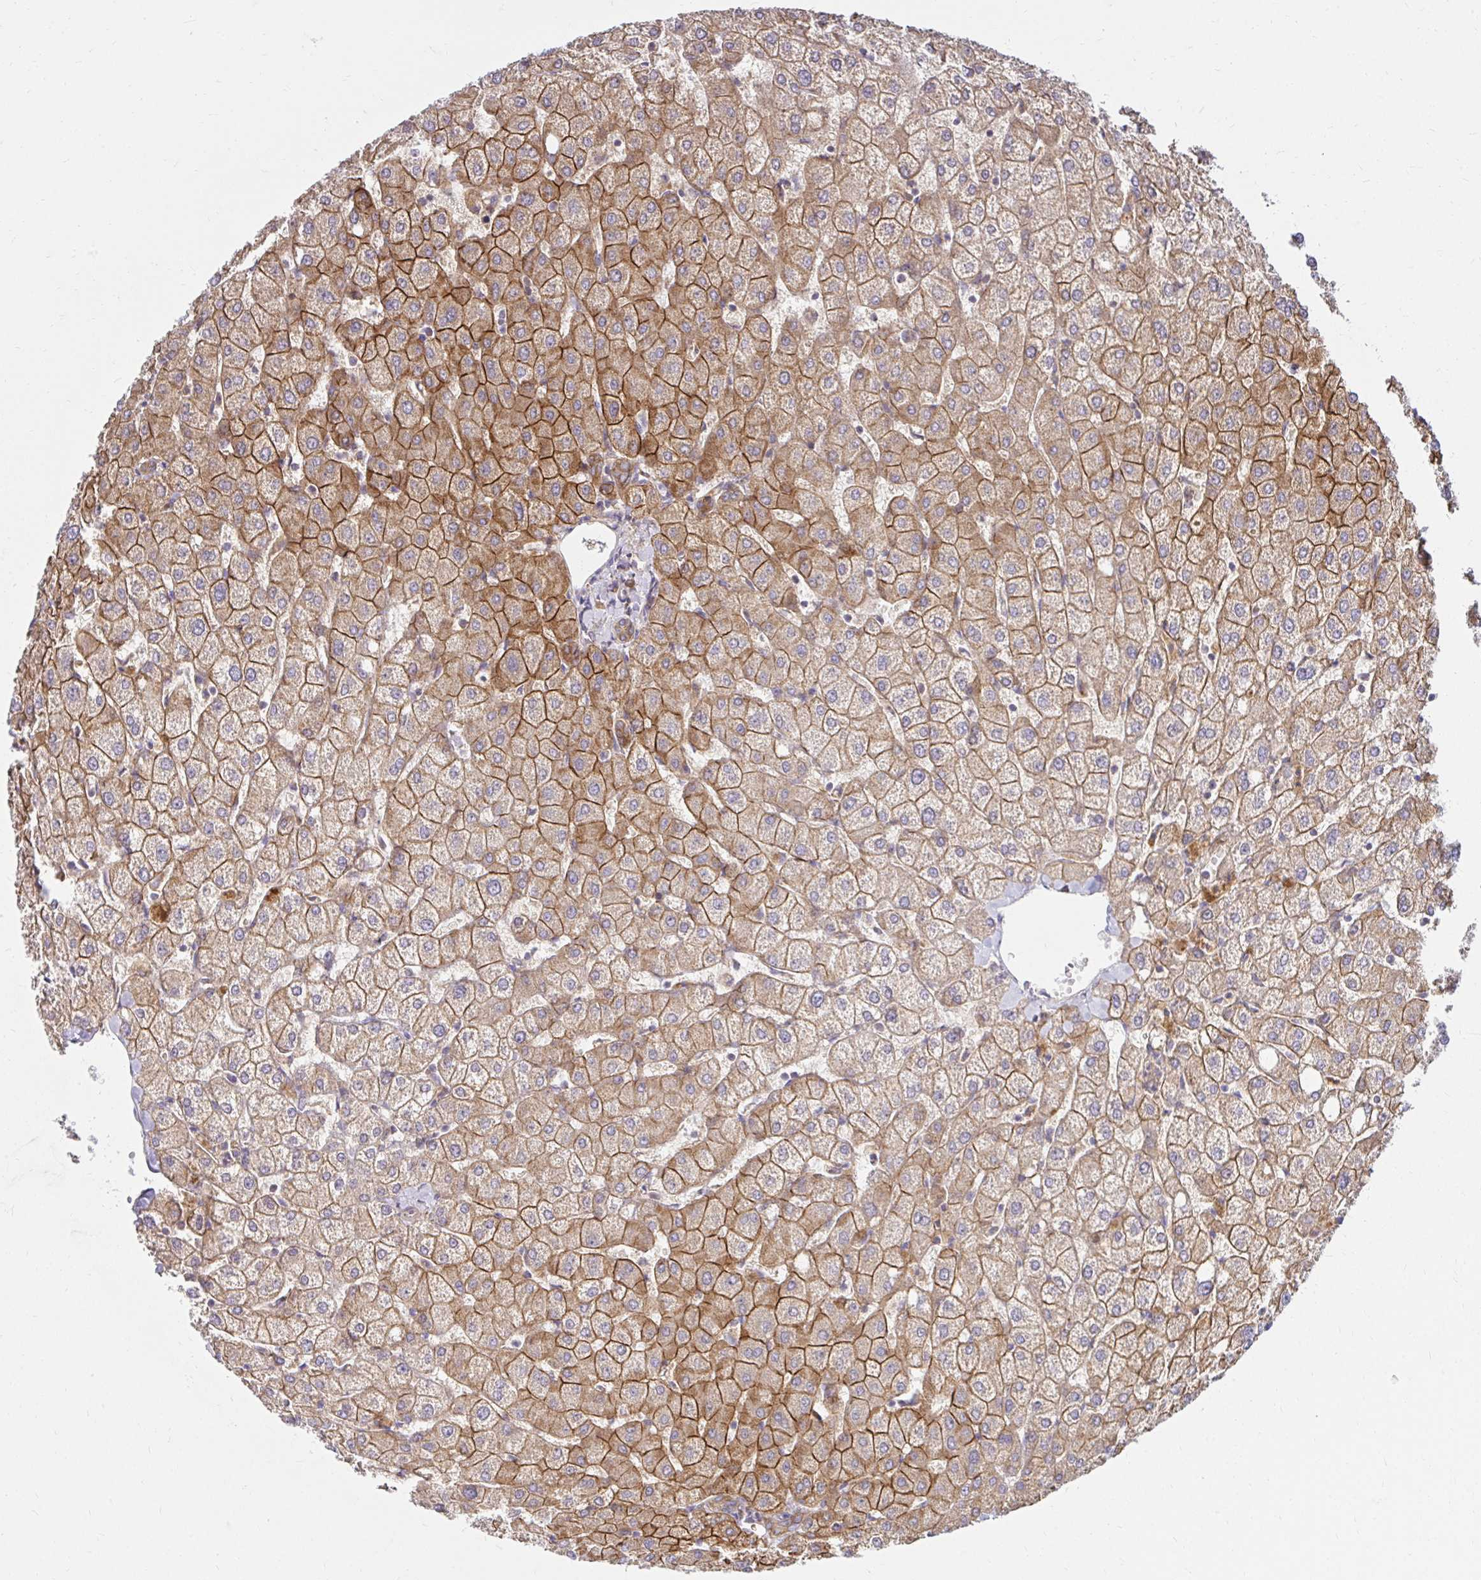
{"staining": {"intensity": "weak", "quantity": "25%-75%", "location": "cytoplasmic/membranous"}, "tissue": "liver", "cell_type": "Cholangiocytes", "image_type": "normal", "snomed": [{"axis": "morphology", "description": "Normal tissue, NOS"}, {"axis": "topography", "description": "Liver"}], "caption": "High-power microscopy captured an IHC photomicrograph of unremarkable liver, revealing weak cytoplasmic/membranous expression in about 25%-75% of cholangiocytes.", "gene": "ITGA2", "patient": {"sex": "female", "age": 54}}